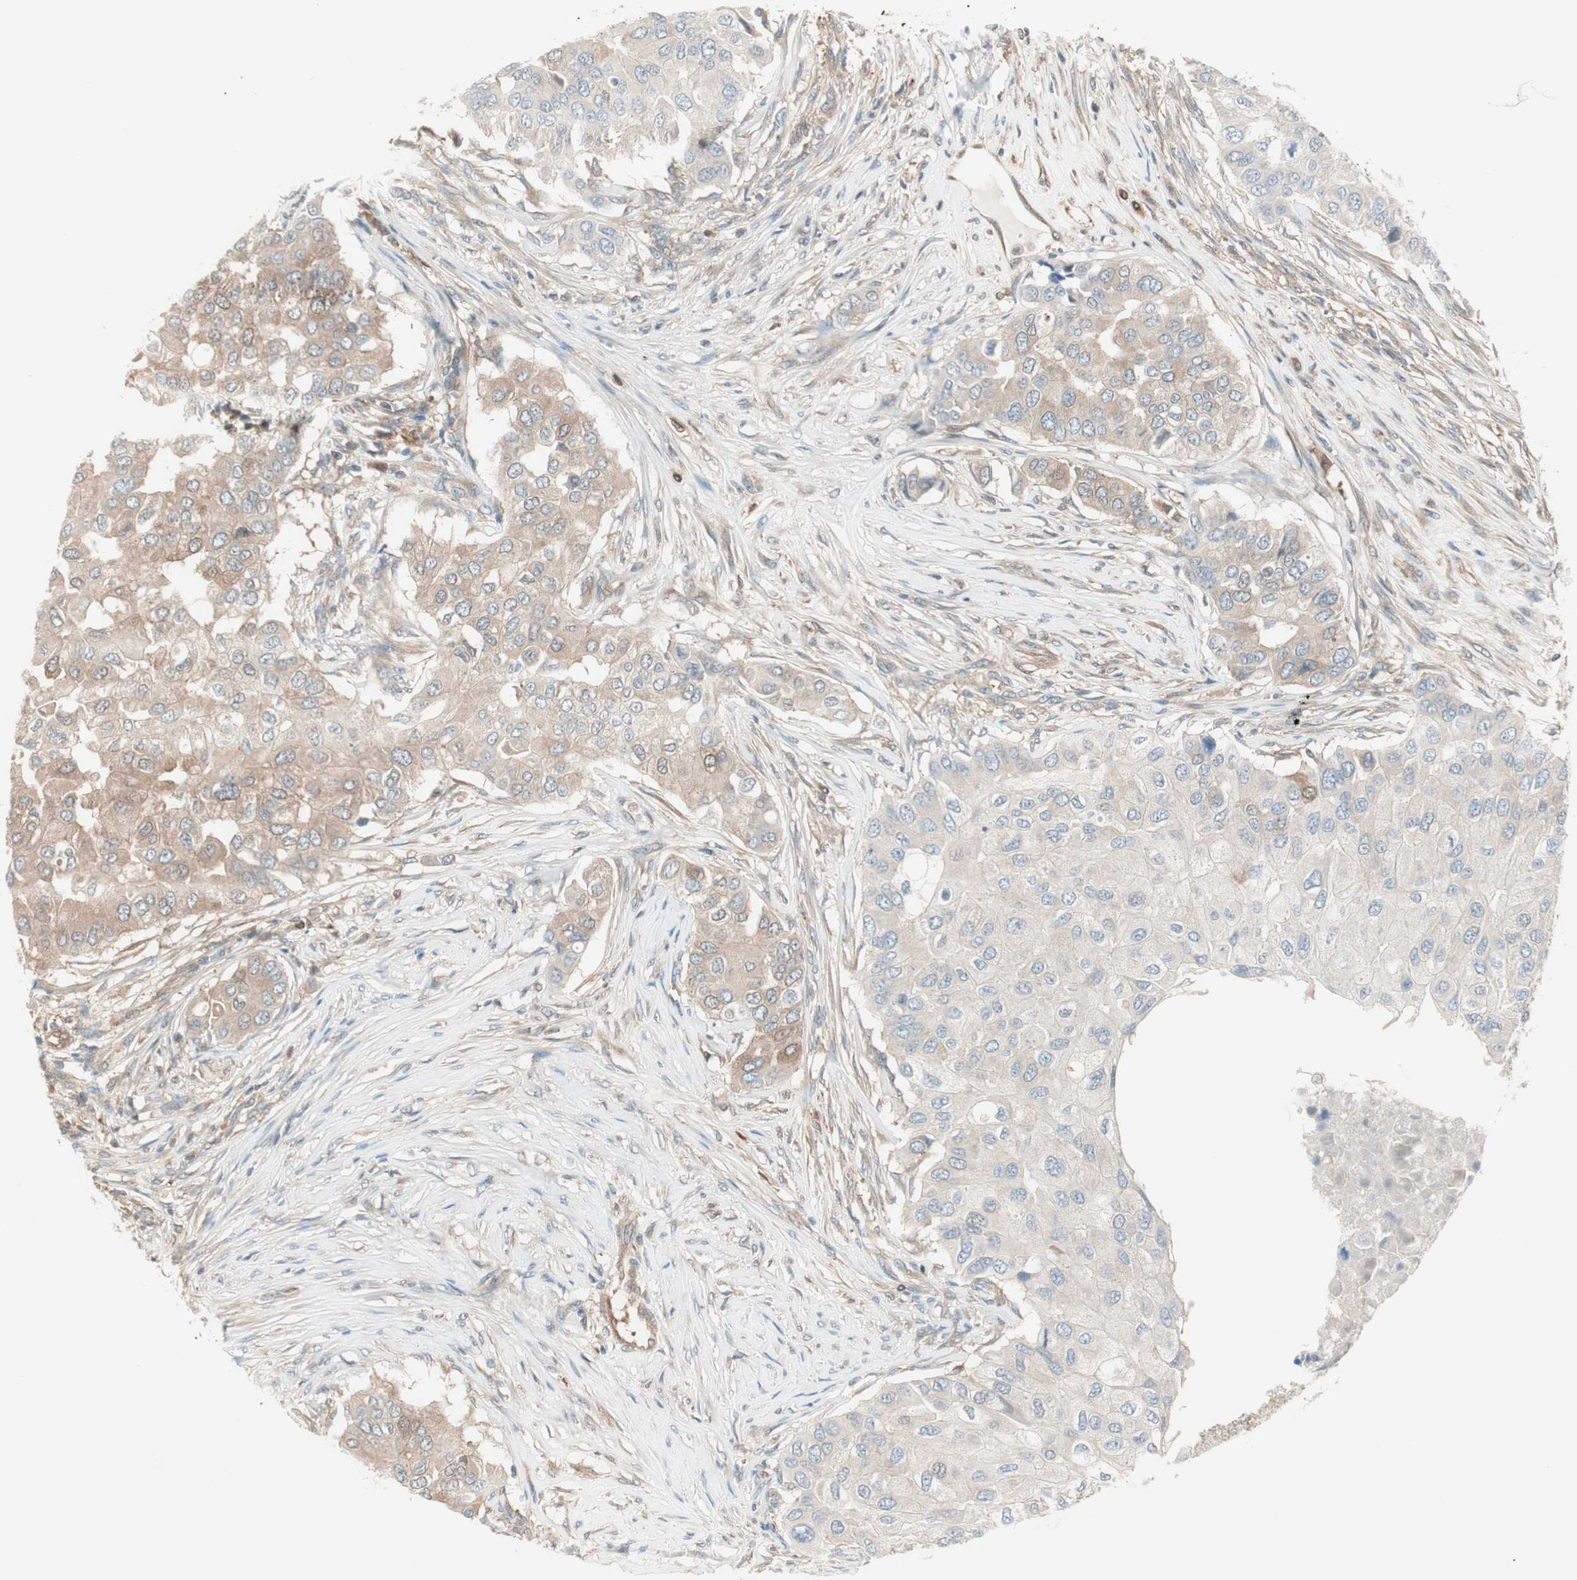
{"staining": {"intensity": "weak", "quantity": ">75%", "location": "cytoplasmic/membranous"}, "tissue": "breast cancer", "cell_type": "Tumor cells", "image_type": "cancer", "snomed": [{"axis": "morphology", "description": "Normal tissue, NOS"}, {"axis": "morphology", "description": "Duct carcinoma"}, {"axis": "topography", "description": "Breast"}], "caption": "Immunohistochemical staining of breast cancer demonstrates weak cytoplasmic/membranous protein expression in about >75% of tumor cells. The staining is performed using DAB (3,3'-diaminobenzidine) brown chromogen to label protein expression. The nuclei are counter-stained blue using hematoxylin.", "gene": "GALT", "patient": {"sex": "female", "age": 49}}